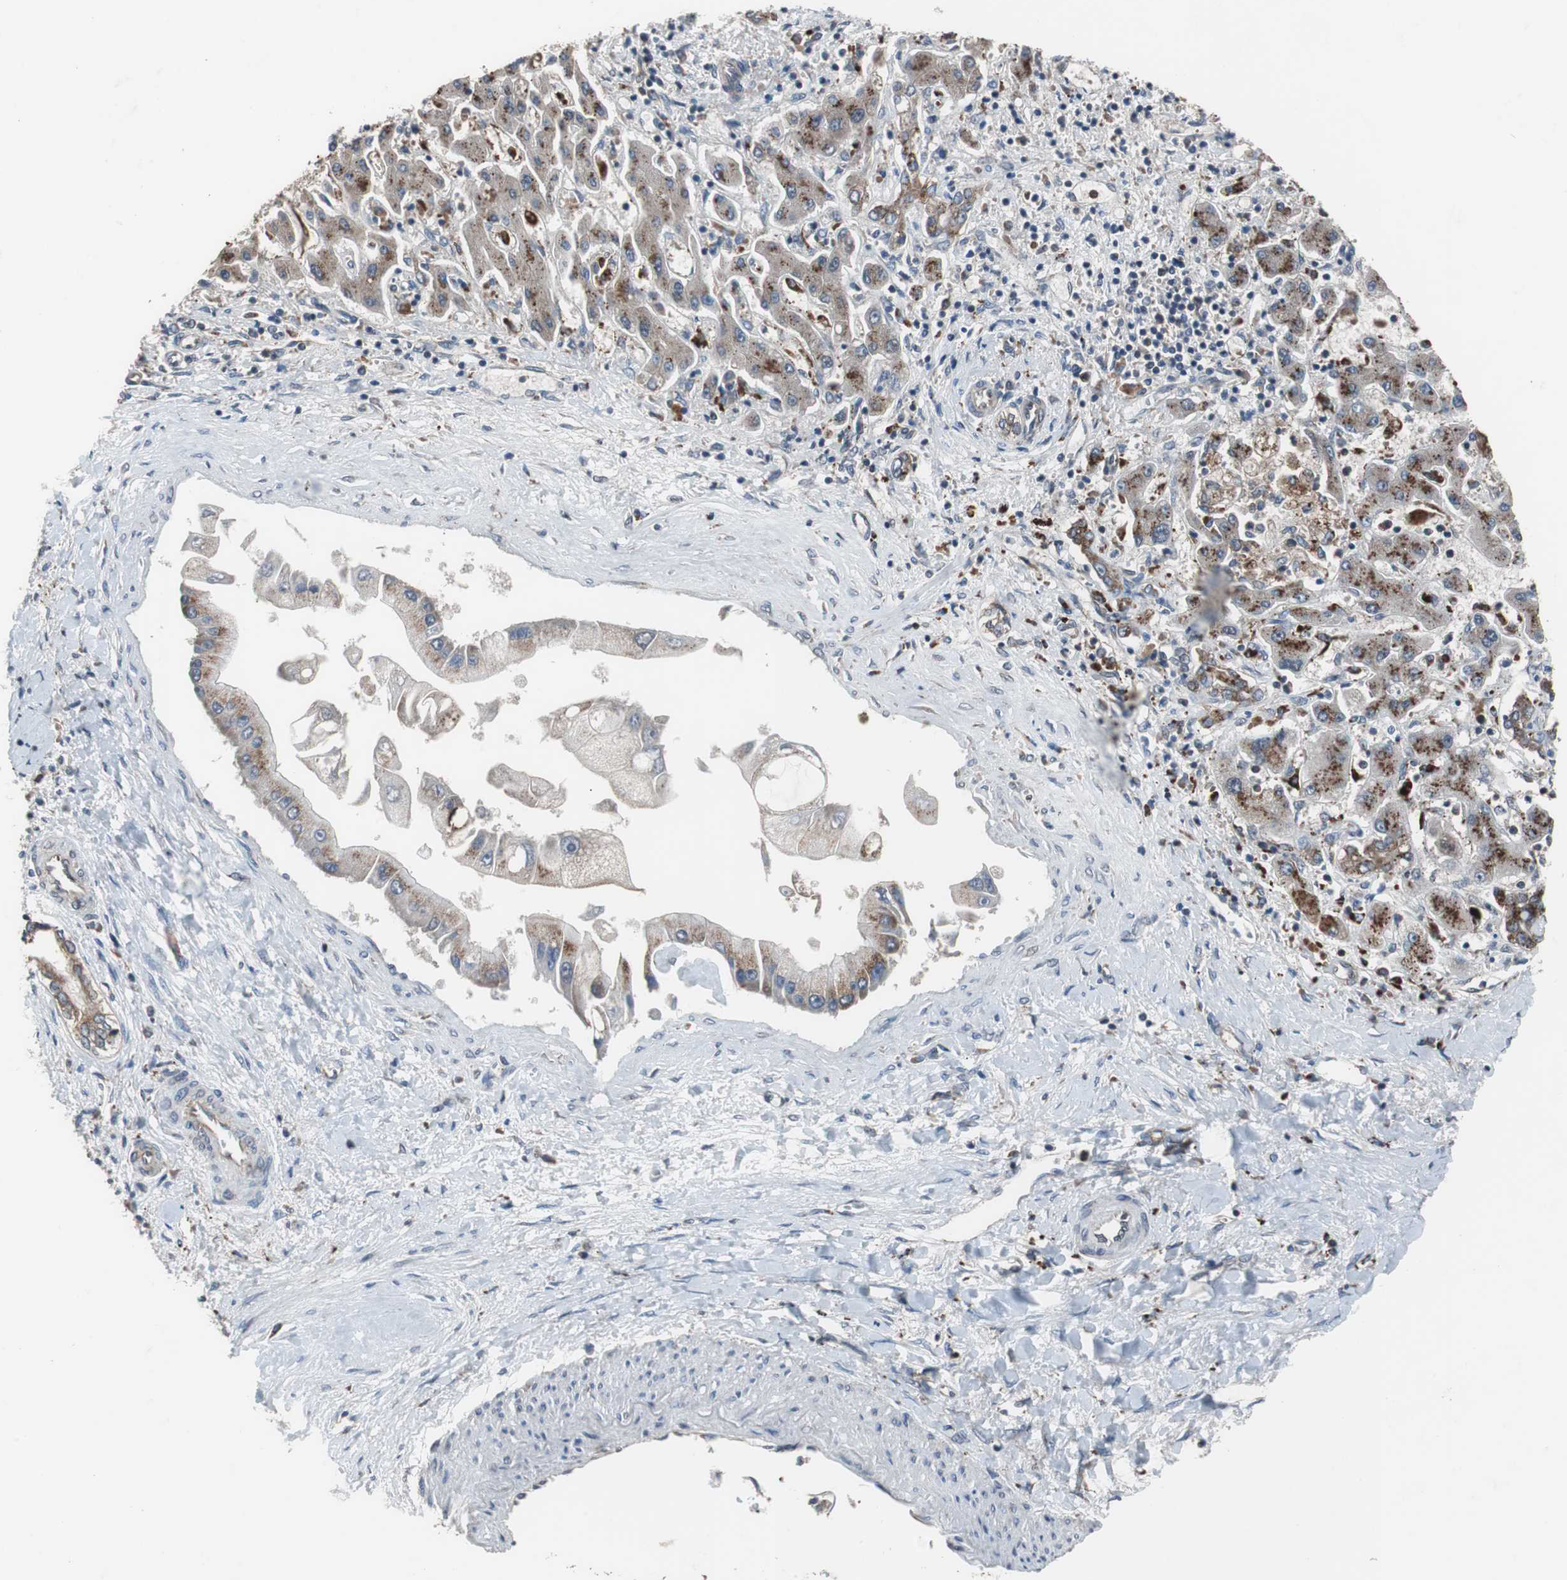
{"staining": {"intensity": "moderate", "quantity": ">75%", "location": "cytoplasmic/membranous"}, "tissue": "liver cancer", "cell_type": "Tumor cells", "image_type": "cancer", "snomed": [{"axis": "morphology", "description": "Cholangiocarcinoma"}, {"axis": "topography", "description": "Liver"}], "caption": "There is medium levels of moderate cytoplasmic/membranous staining in tumor cells of cholangiocarcinoma (liver), as demonstrated by immunohistochemical staining (brown color).", "gene": "USP10", "patient": {"sex": "male", "age": 50}}